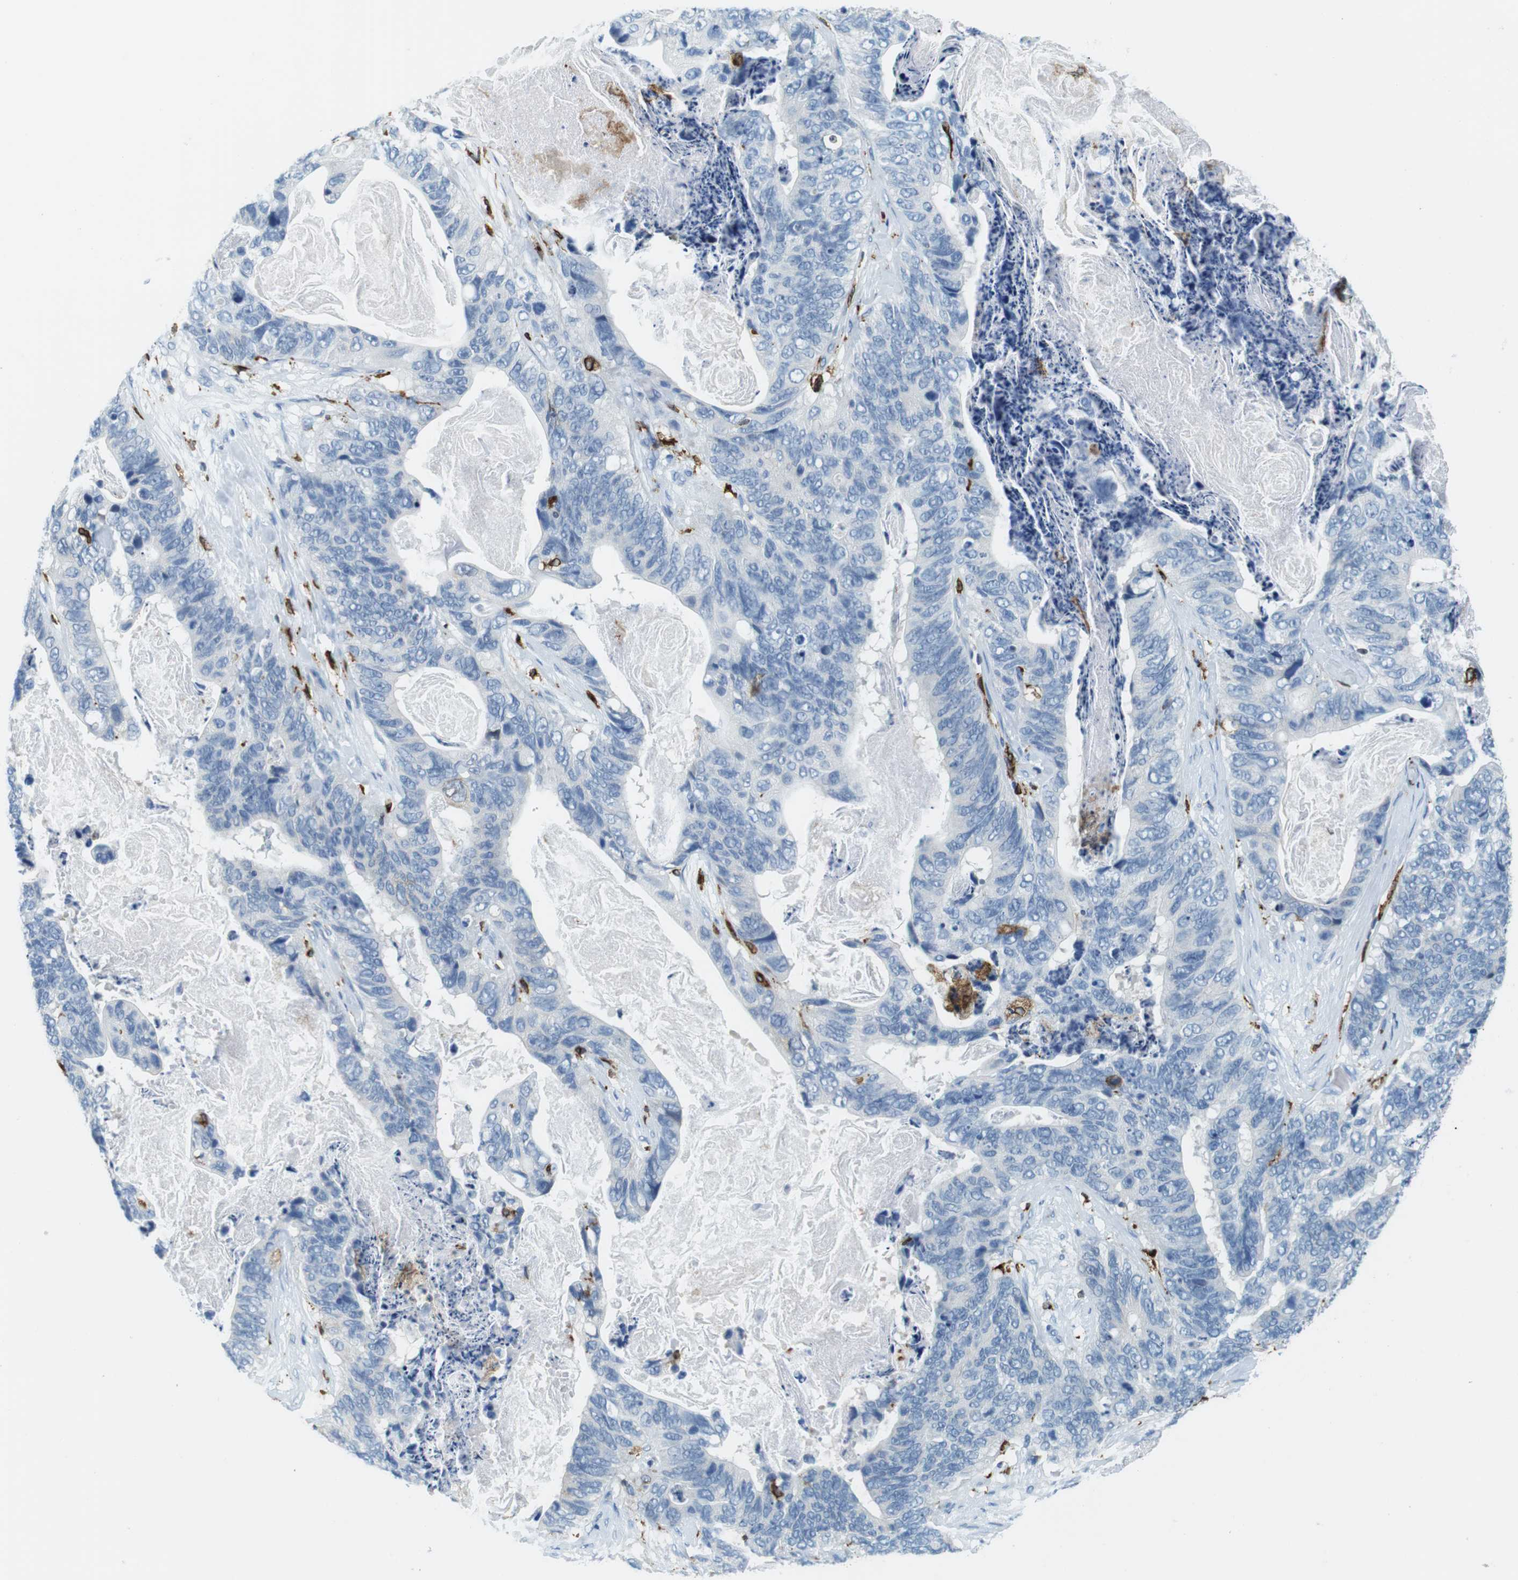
{"staining": {"intensity": "negative", "quantity": "none", "location": "none"}, "tissue": "stomach cancer", "cell_type": "Tumor cells", "image_type": "cancer", "snomed": [{"axis": "morphology", "description": "Adenocarcinoma, NOS"}, {"axis": "topography", "description": "Stomach"}], "caption": "The immunohistochemistry (IHC) image has no significant expression in tumor cells of stomach adenocarcinoma tissue.", "gene": "CIITA", "patient": {"sex": "female", "age": 89}}